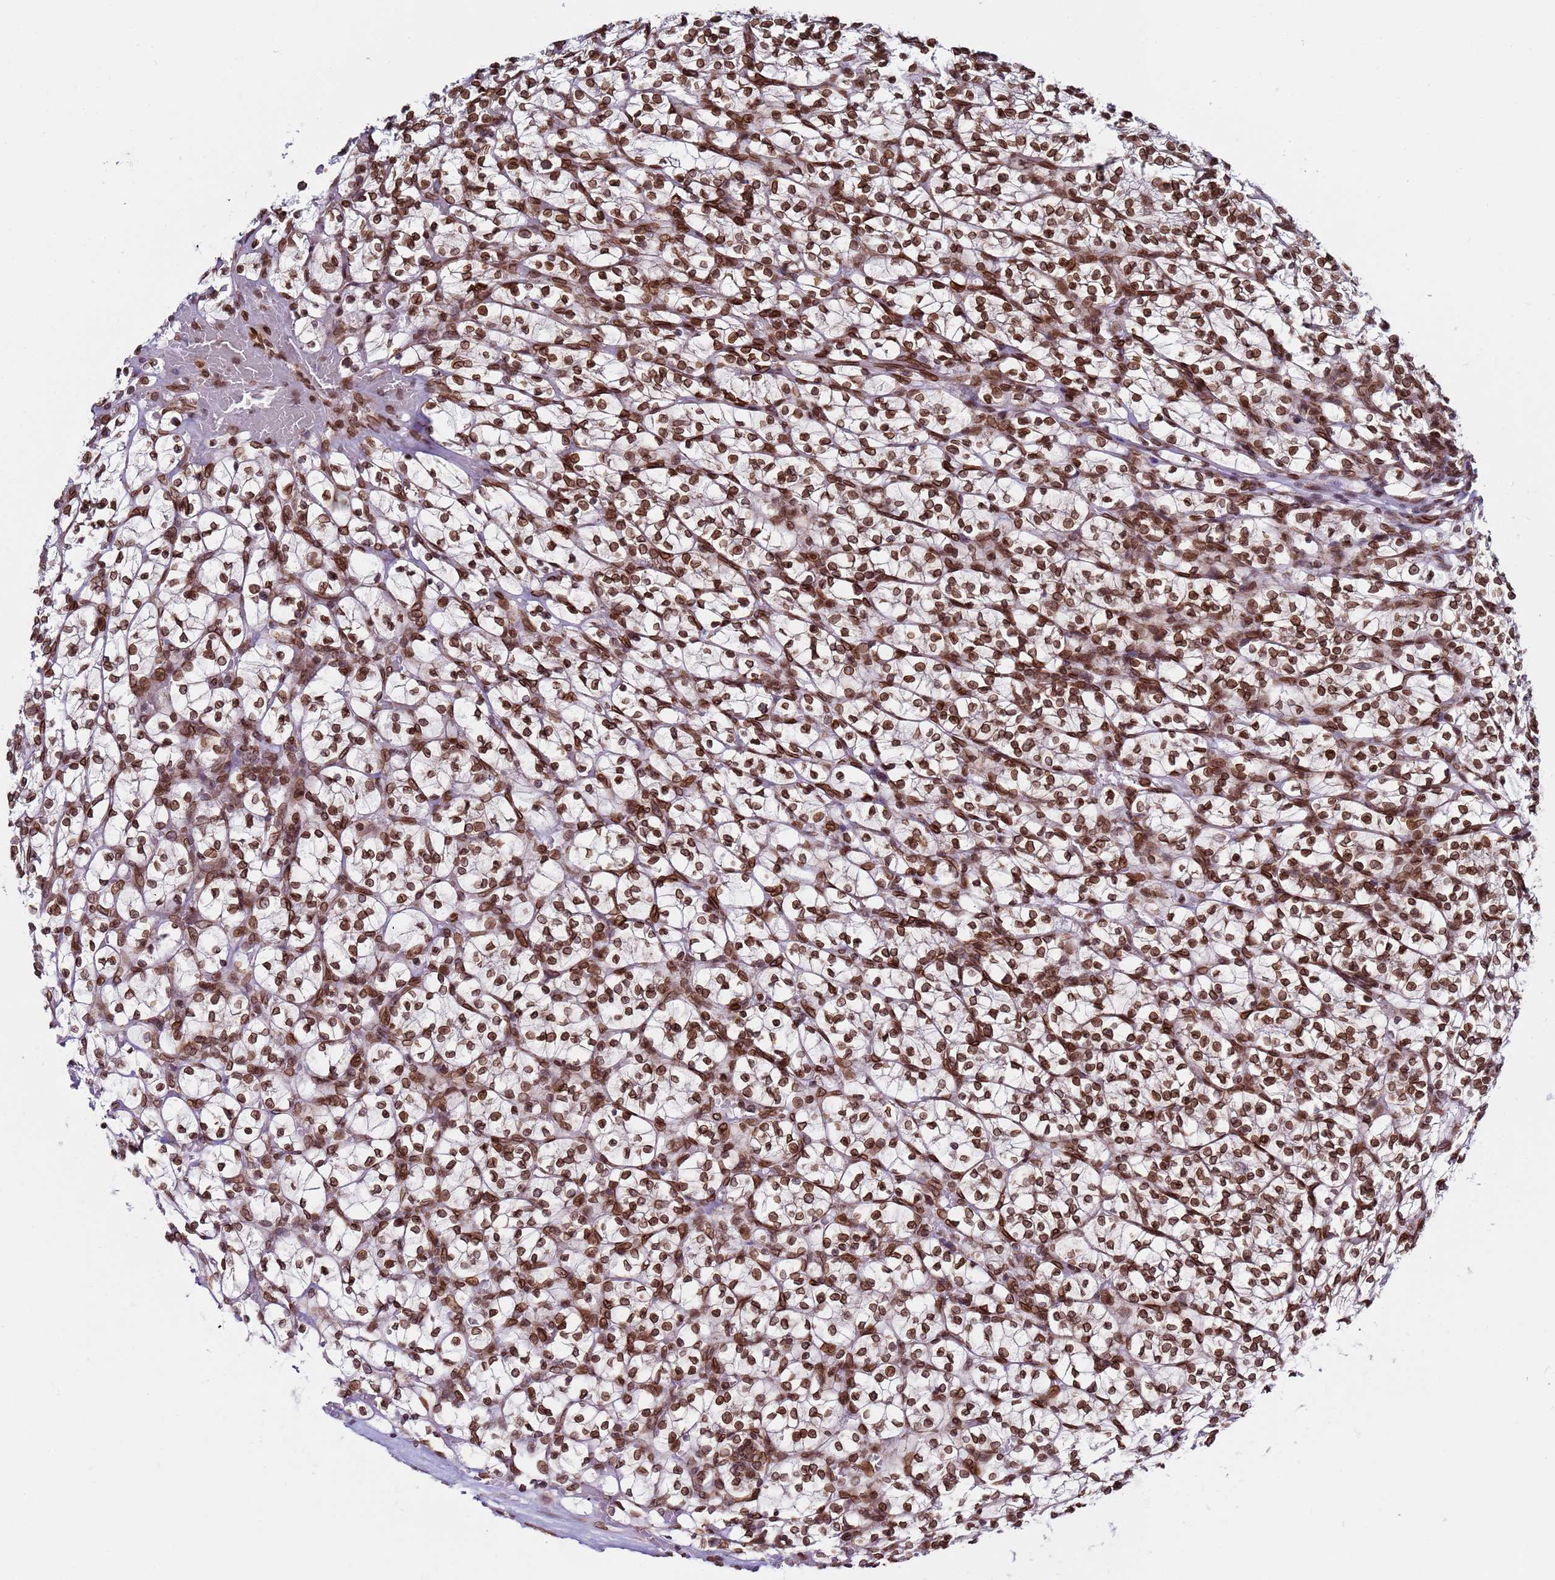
{"staining": {"intensity": "strong", "quantity": ">75%", "location": "nuclear"}, "tissue": "renal cancer", "cell_type": "Tumor cells", "image_type": "cancer", "snomed": [{"axis": "morphology", "description": "Adenocarcinoma, NOS"}, {"axis": "topography", "description": "Kidney"}], "caption": "Immunohistochemical staining of human adenocarcinoma (renal) displays high levels of strong nuclear expression in about >75% of tumor cells. (Stains: DAB in brown, nuclei in blue, Microscopy: brightfield microscopy at high magnification).", "gene": "TOR1AIP1", "patient": {"sex": "female", "age": 64}}